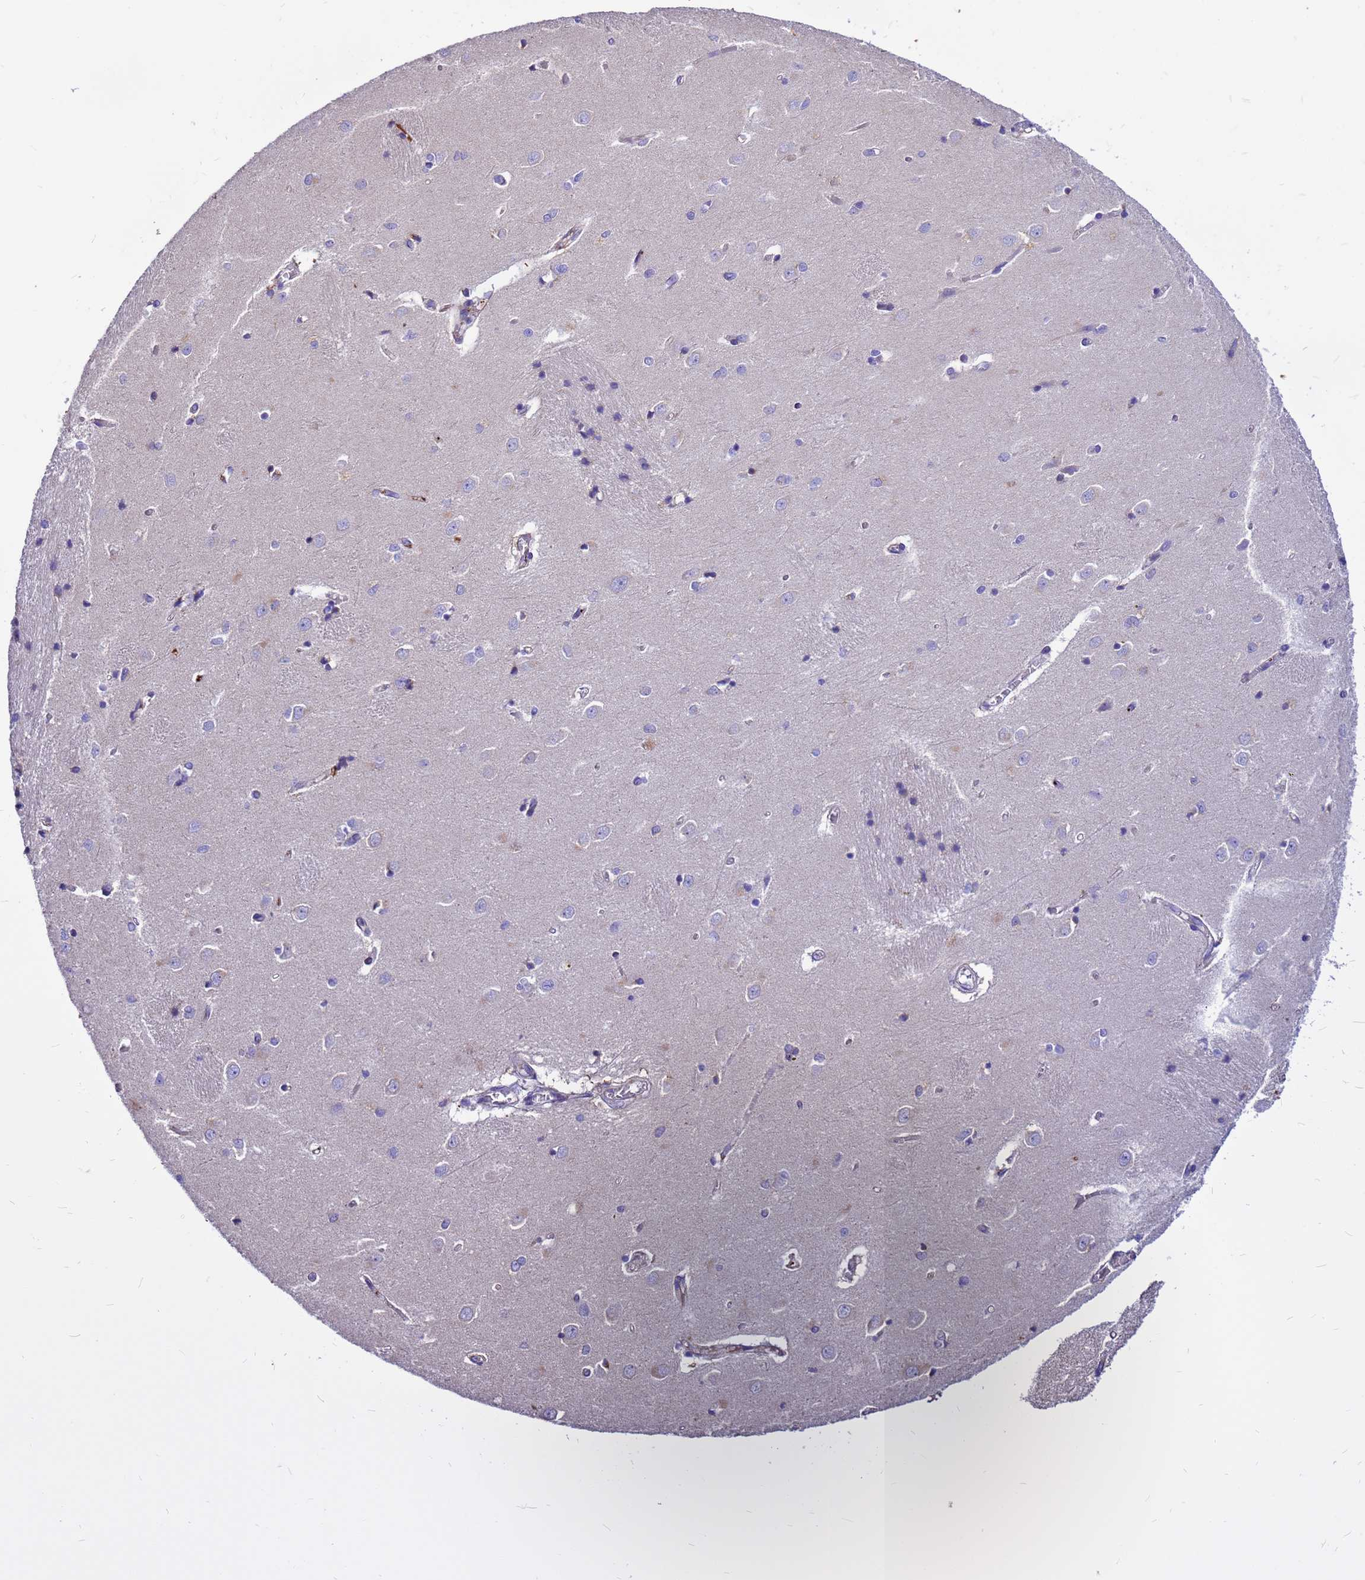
{"staining": {"intensity": "negative", "quantity": "none", "location": "none"}, "tissue": "caudate", "cell_type": "Glial cells", "image_type": "normal", "snomed": [{"axis": "morphology", "description": "Normal tissue, NOS"}, {"axis": "topography", "description": "Lateral ventricle wall"}], "caption": "The immunohistochemistry image has no significant staining in glial cells of caudate.", "gene": "CRHBP", "patient": {"sex": "male", "age": 37}}